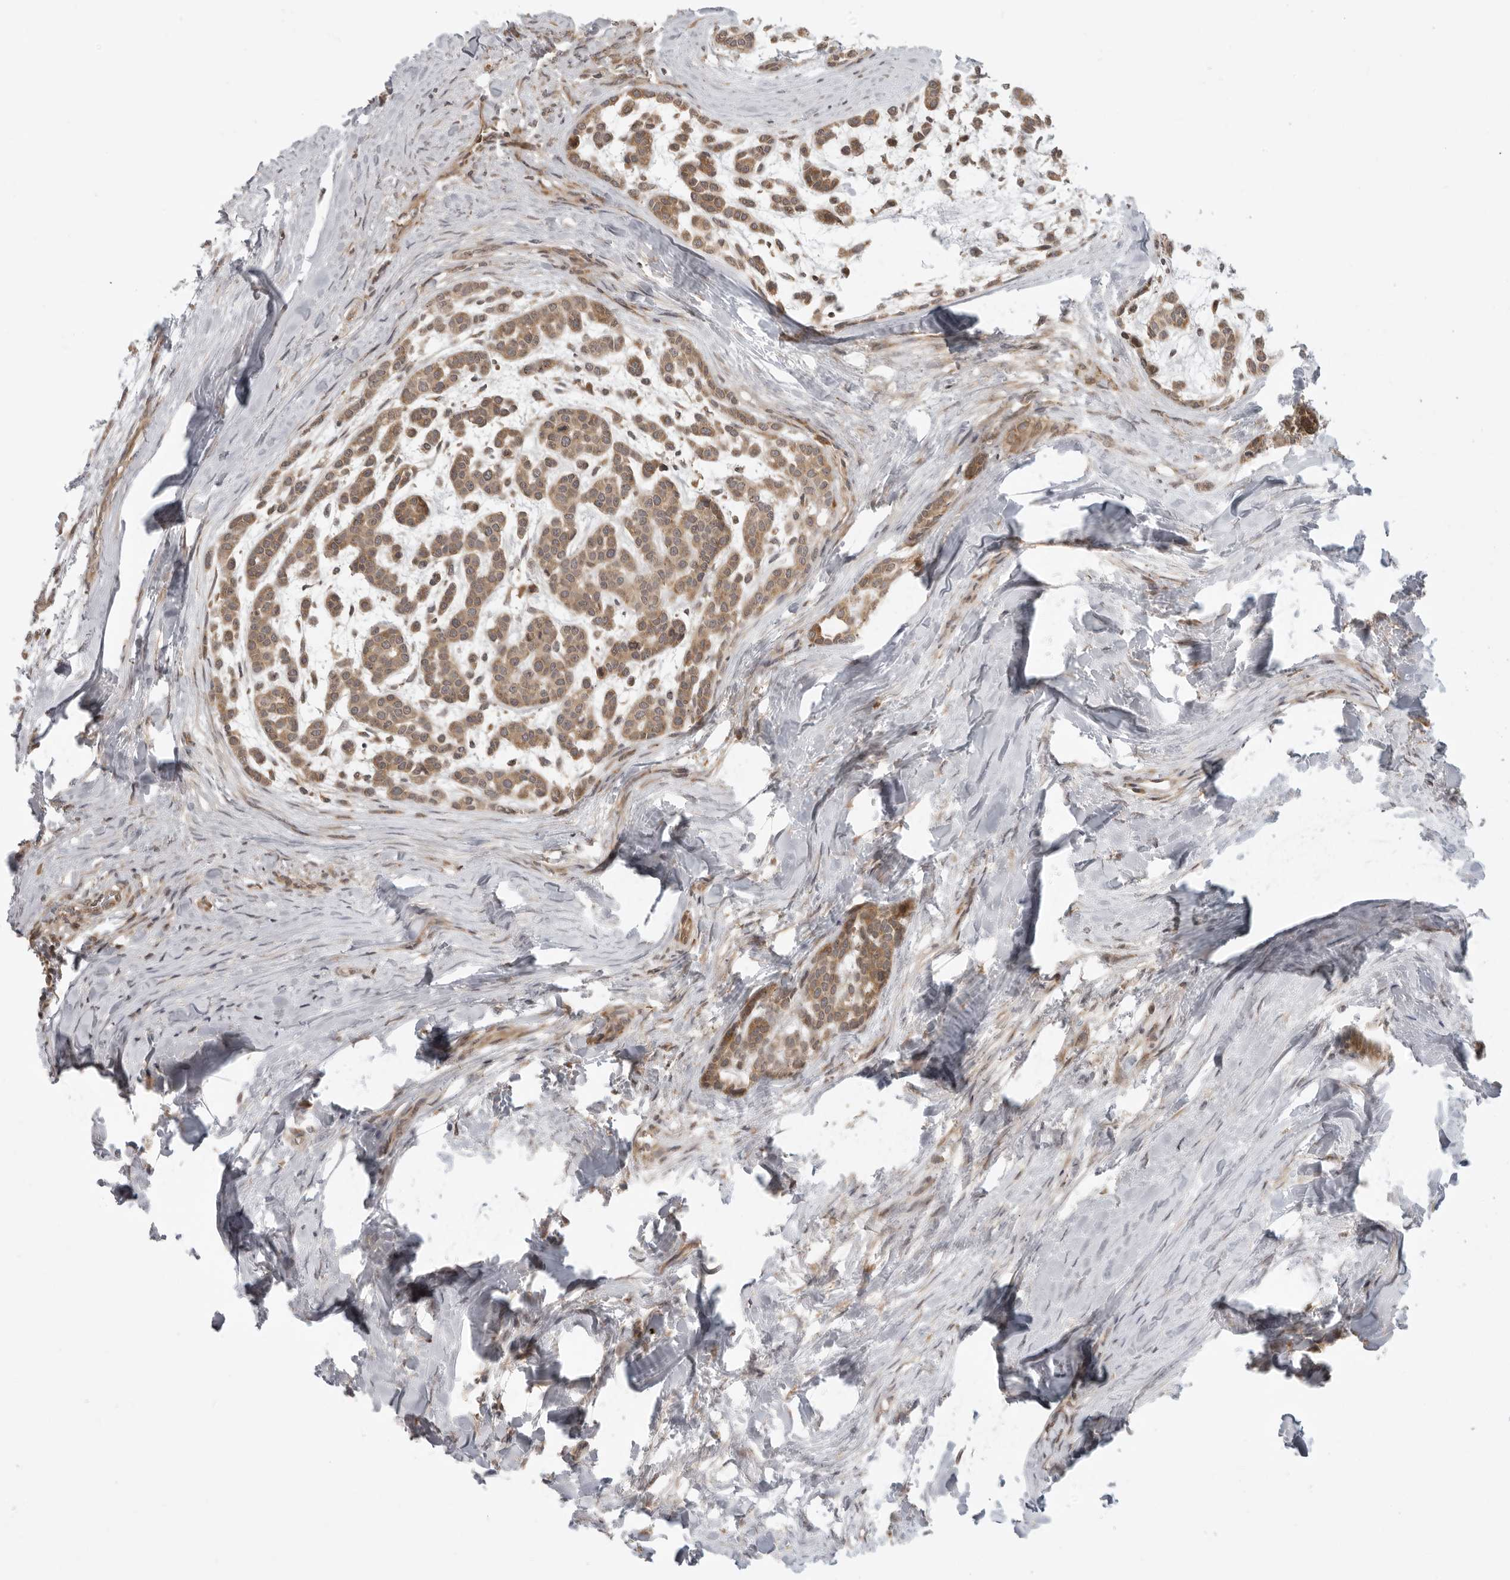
{"staining": {"intensity": "moderate", "quantity": ">75%", "location": "cytoplasmic/membranous"}, "tissue": "head and neck cancer", "cell_type": "Tumor cells", "image_type": "cancer", "snomed": [{"axis": "morphology", "description": "Adenocarcinoma, NOS"}, {"axis": "morphology", "description": "Adenoma, NOS"}, {"axis": "topography", "description": "Head-Neck"}], "caption": "Immunohistochemistry (IHC) photomicrograph of neoplastic tissue: head and neck cancer stained using immunohistochemistry (IHC) exhibits medium levels of moderate protein expression localized specifically in the cytoplasmic/membranous of tumor cells, appearing as a cytoplasmic/membranous brown color.", "gene": "PRRC2A", "patient": {"sex": "female", "age": 55}}